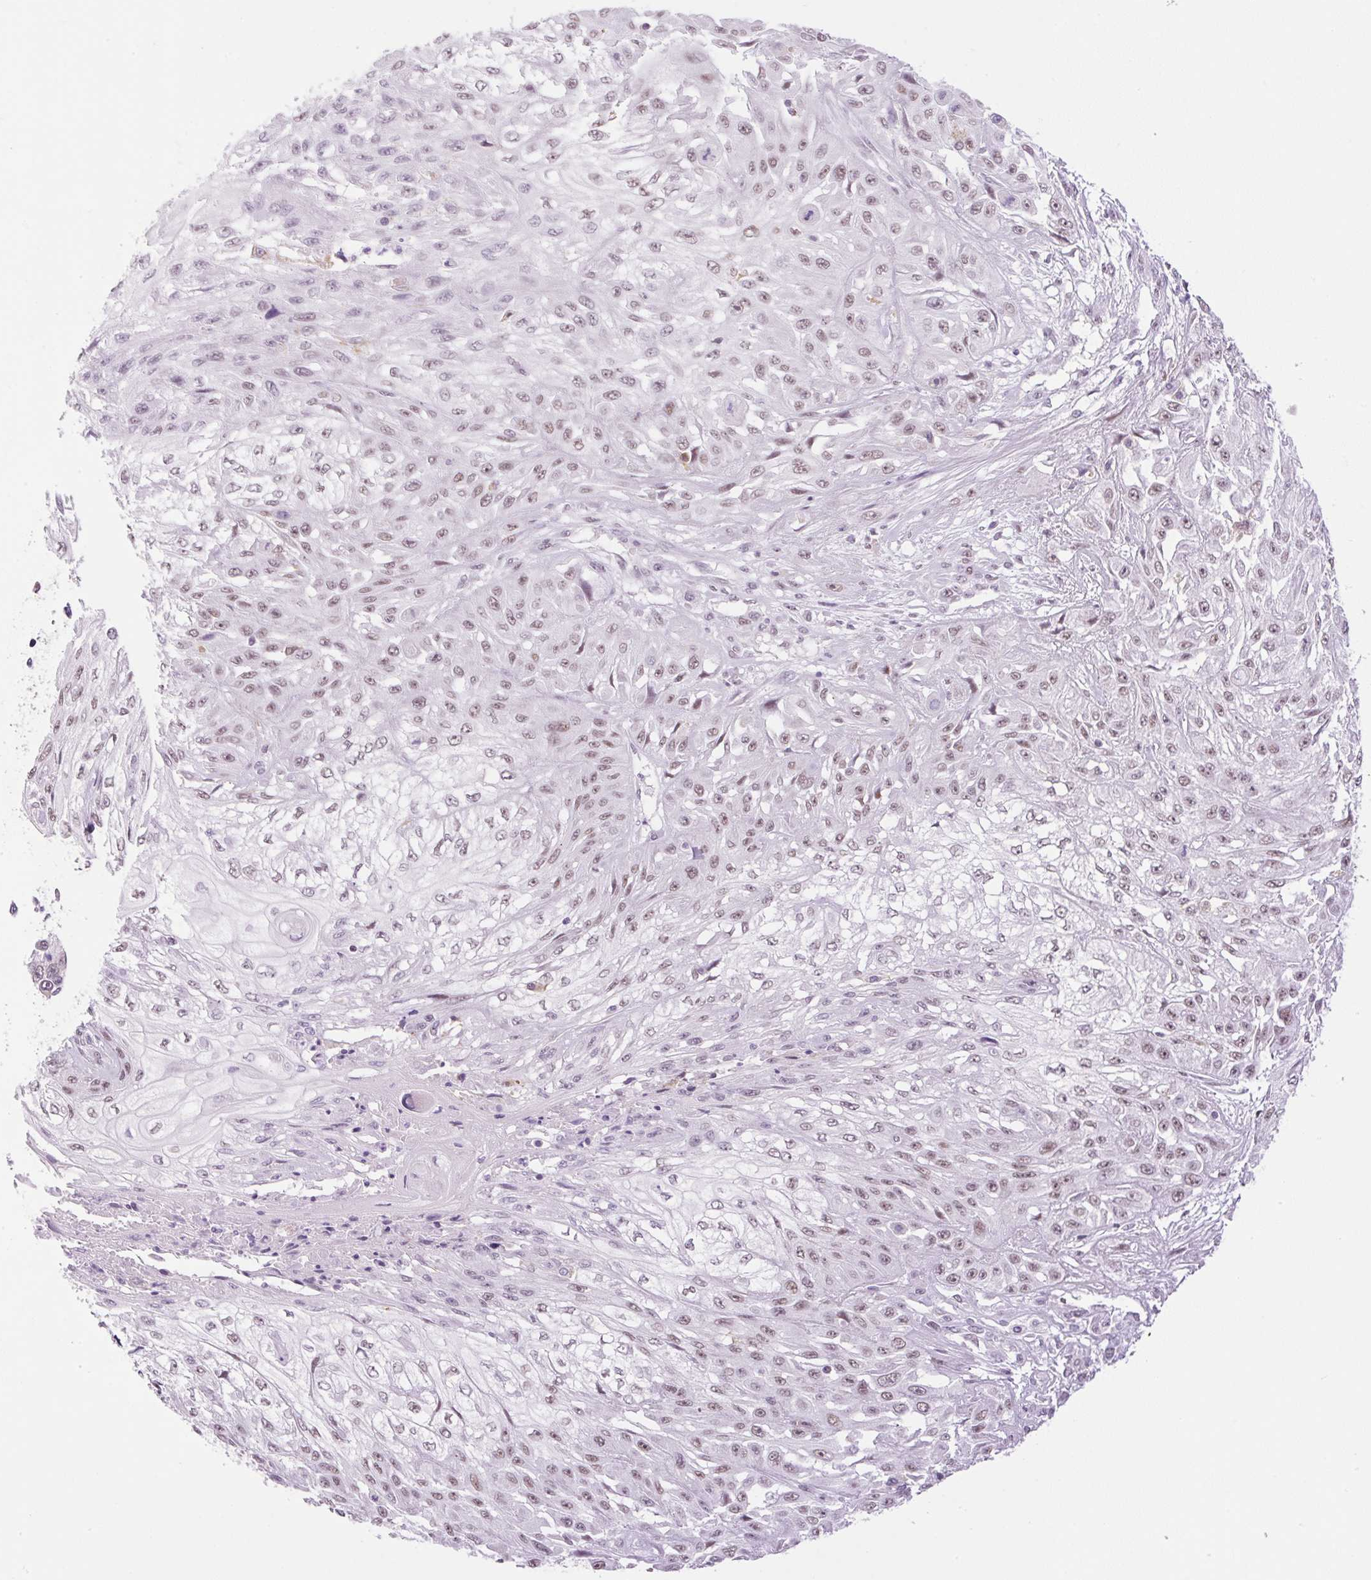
{"staining": {"intensity": "weak", "quantity": ">75%", "location": "nuclear"}, "tissue": "skin cancer", "cell_type": "Tumor cells", "image_type": "cancer", "snomed": [{"axis": "morphology", "description": "Squamous cell carcinoma, NOS"}, {"axis": "morphology", "description": "Squamous cell carcinoma, metastatic, NOS"}, {"axis": "topography", "description": "Skin"}, {"axis": "topography", "description": "Lymph node"}], "caption": "Immunohistochemical staining of skin cancer (metastatic squamous cell carcinoma) reveals low levels of weak nuclear protein expression in approximately >75% of tumor cells. (brown staining indicates protein expression, while blue staining denotes nuclei).", "gene": "PALM3", "patient": {"sex": "male", "age": 75}}